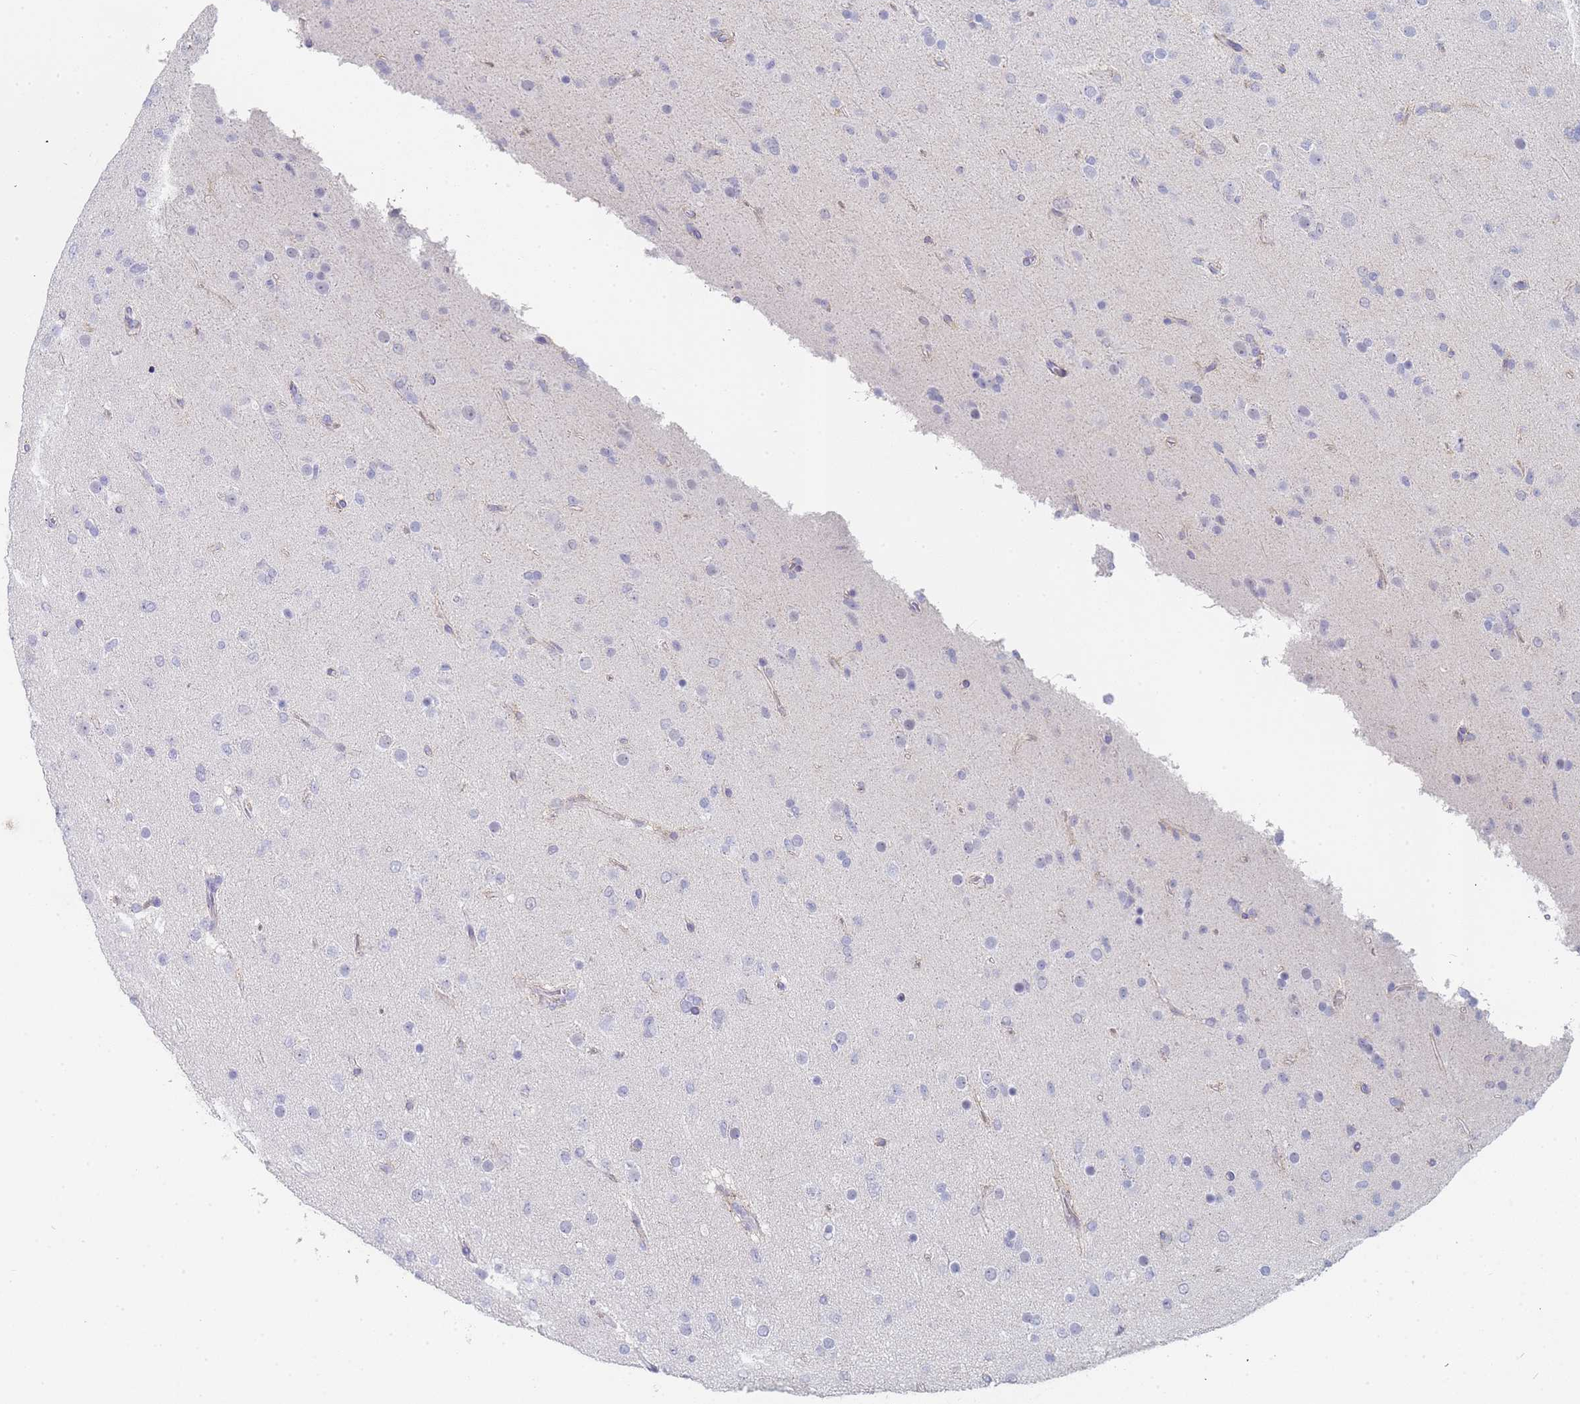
{"staining": {"intensity": "negative", "quantity": "none", "location": "none"}, "tissue": "glioma", "cell_type": "Tumor cells", "image_type": "cancer", "snomed": [{"axis": "morphology", "description": "Glioma, malignant, Low grade"}, {"axis": "topography", "description": "Brain"}], "caption": "IHC of human glioma demonstrates no staining in tumor cells.", "gene": "IMPG1", "patient": {"sex": "male", "age": 65}}